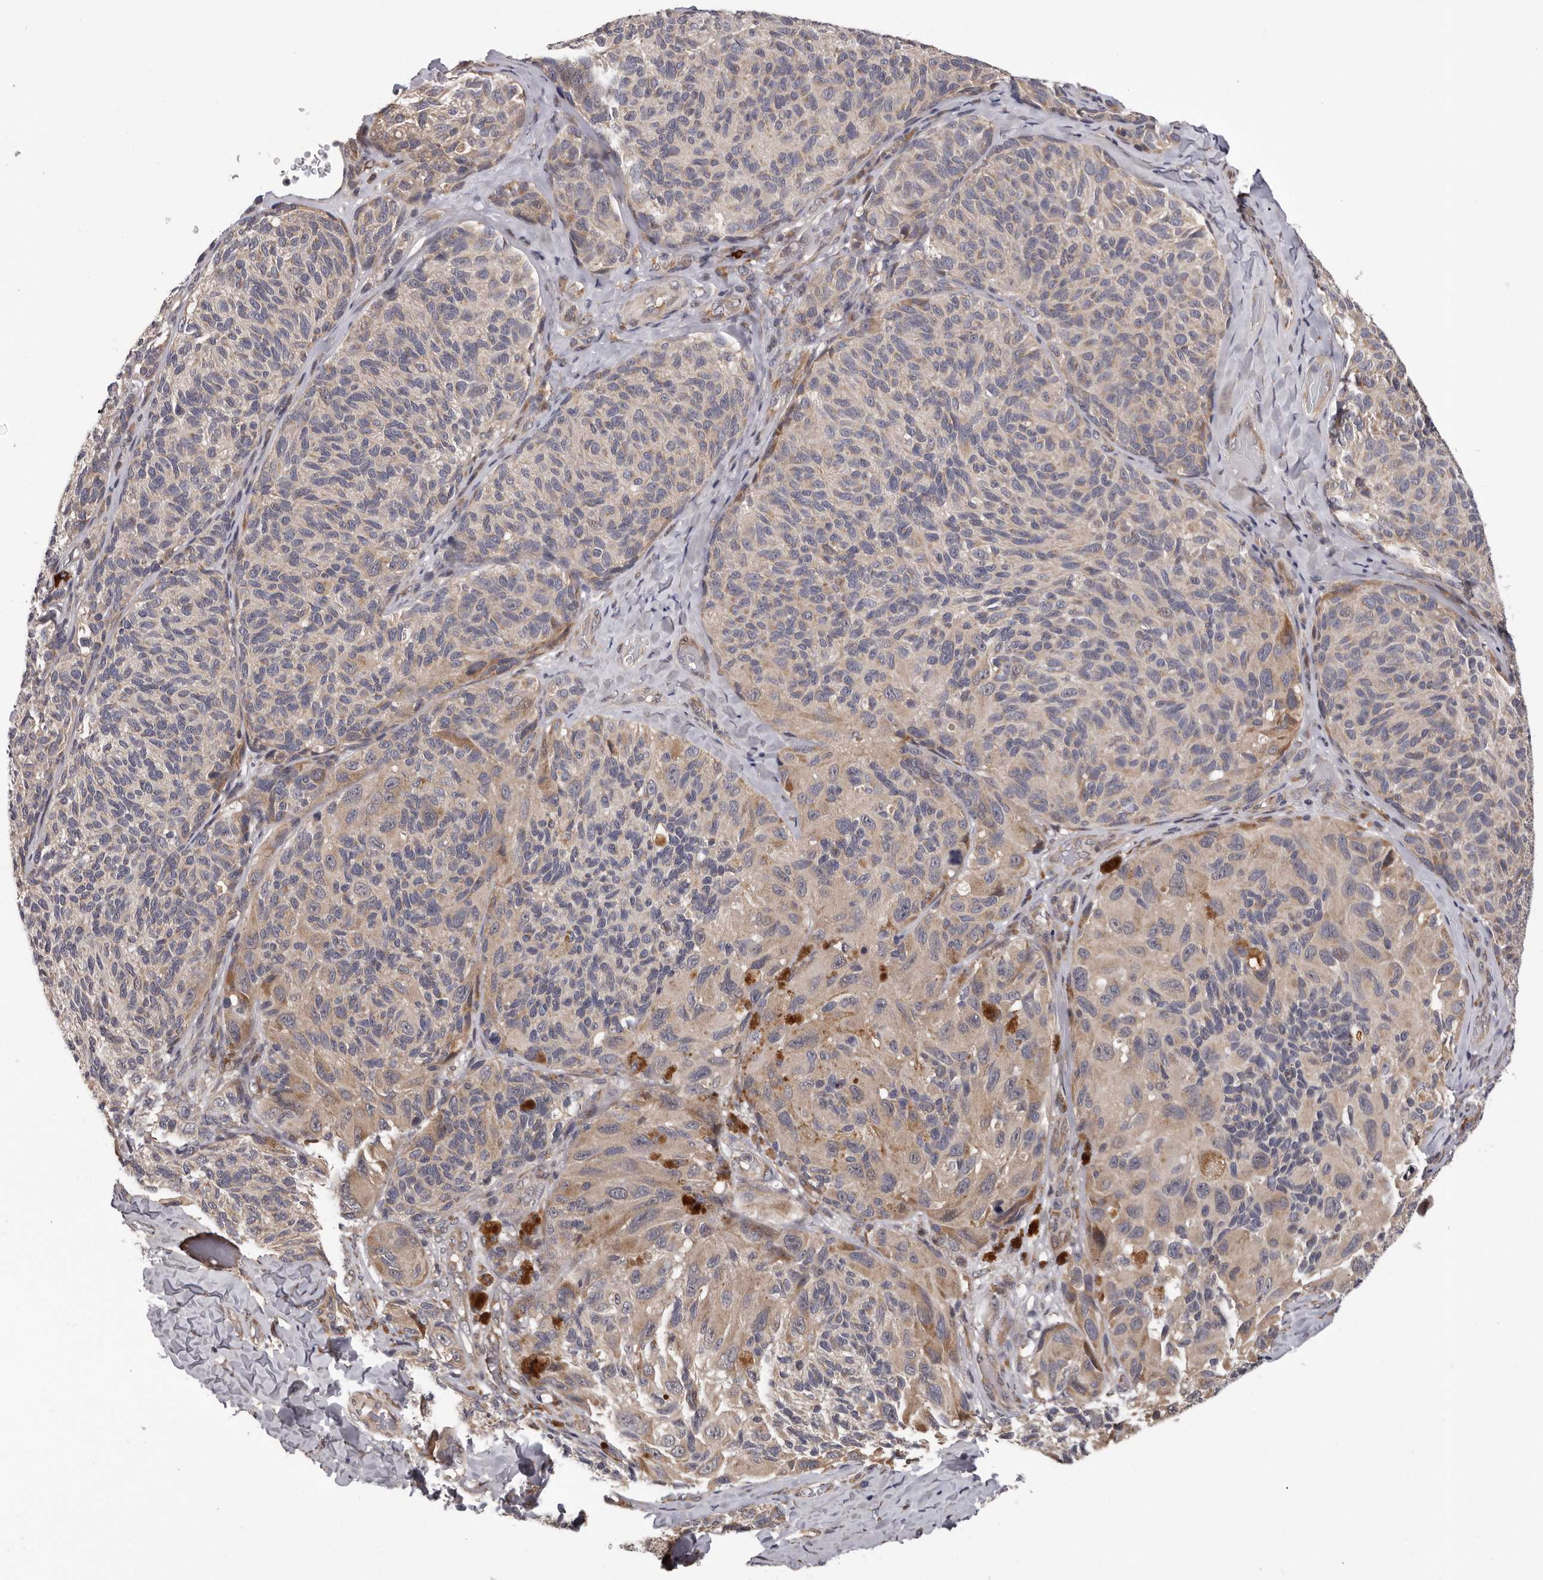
{"staining": {"intensity": "moderate", "quantity": ">75%", "location": "cytoplasmic/membranous"}, "tissue": "melanoma", "cell_type": "Tumor cells", "image_type": "cancer", "snomed": [{"axis": "morphology", "description": "Malignant melanoma, NOS"}, {"axis": "topography", "description": "Skin"}], "caption": "There is medium levels of moderate cytoplasmic/membranous positivity in tumor cells of malignant melanoma, as demonstrated by immunohistochemical staining (brown color).", "gene": "MED8", "patient": {"sex": "female", "age": 73}}